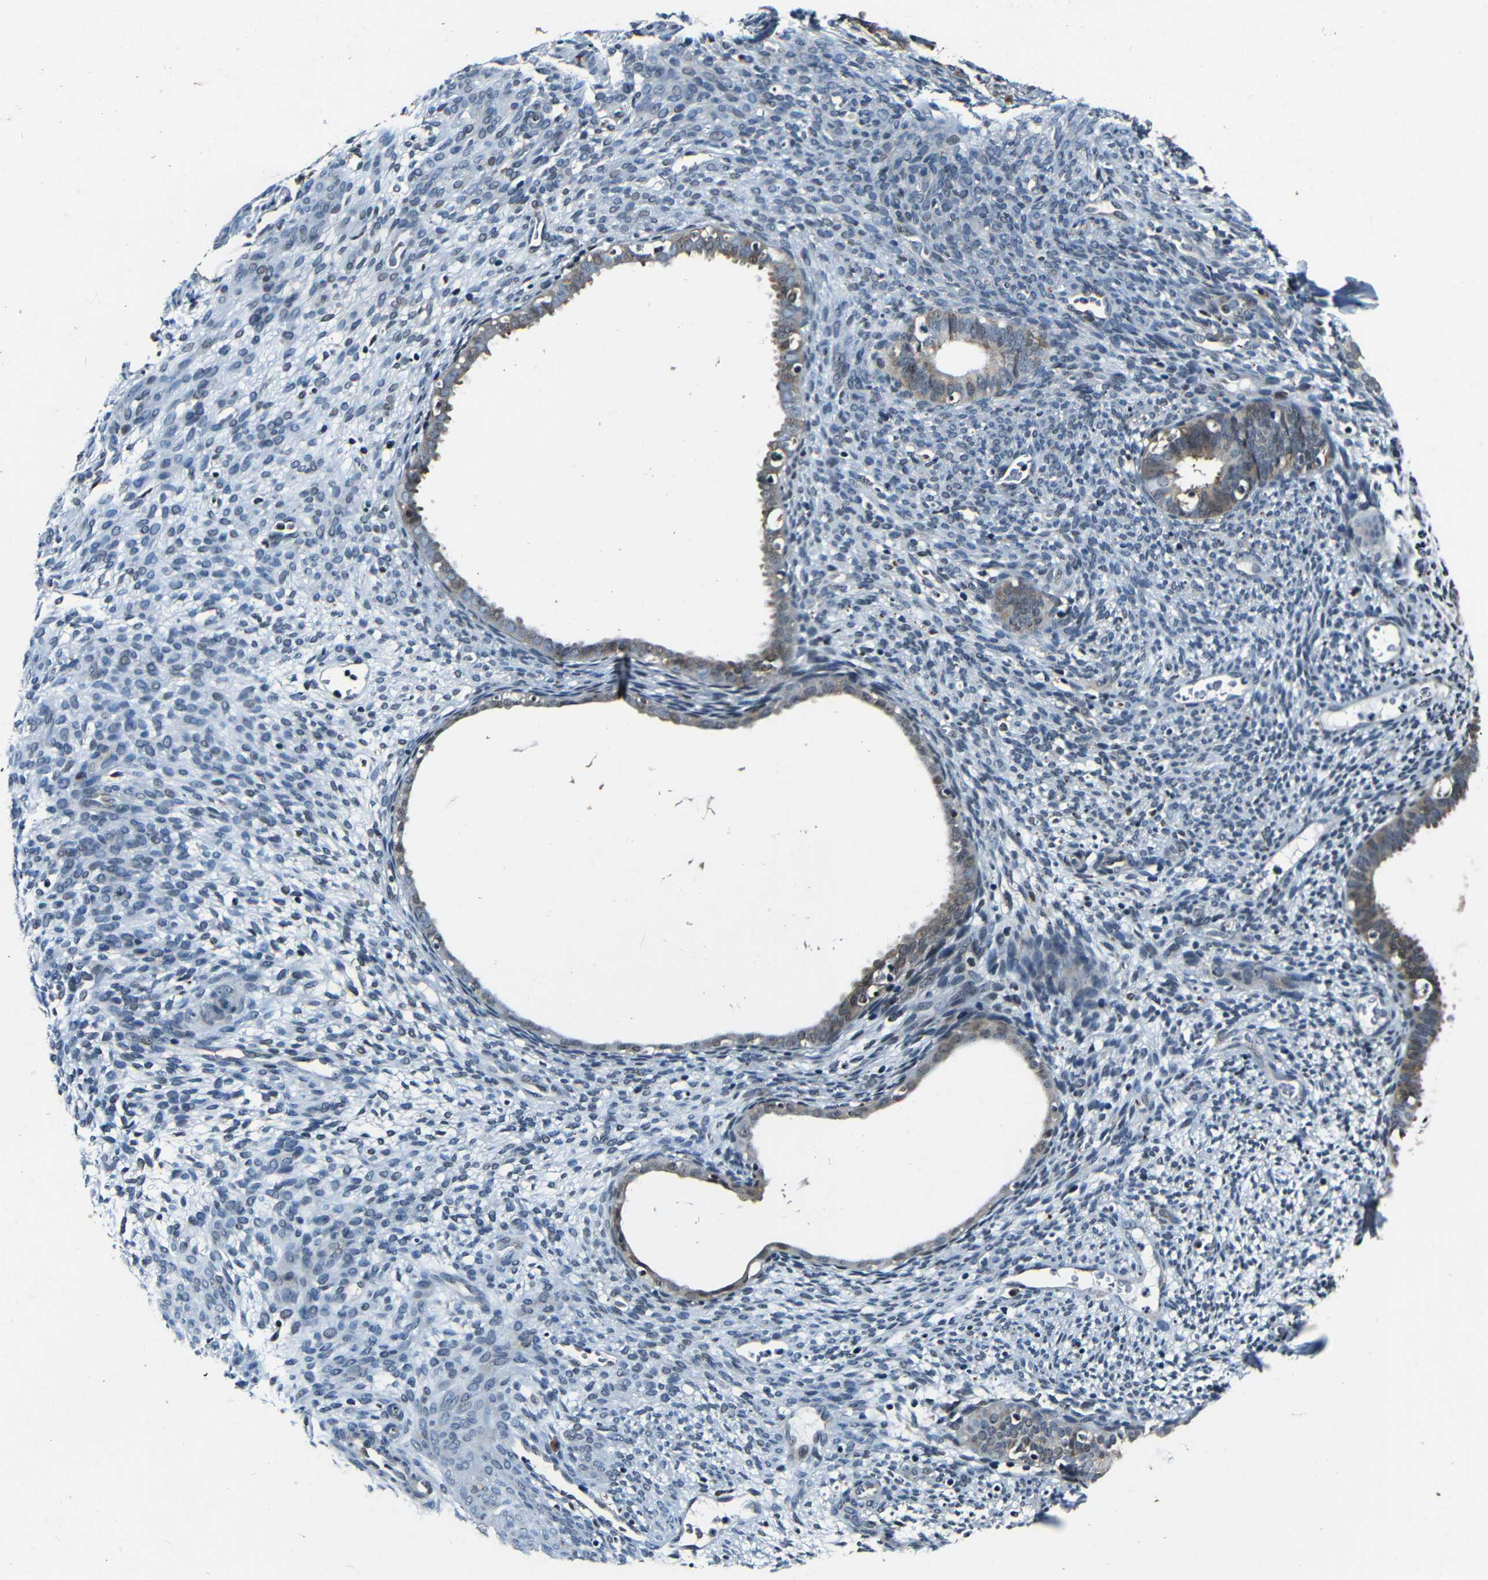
{"staining": {"intensity": "weak", "quantity": "<25%", "location": "nuclear"}, "tissue": "endometrium", "cell_type": "Cells in endometrial stroma", "image_type": "normal", "snomed": [{"axis": "morphology", "description": "Normal tissue, NOS"}, {"axis": "morphology", "description": "Atrophy, NOS"}, {"axis": "topography", "description": "Uterus"}, {"axis": "topography", "description": "Endometrium"}], "caption": "A micrograph of endometrium stained for a protein displays no brown staining in cells in endometrial stroma.", "gene": "FOXD4L1", "patient": {"sex": "female", "age": 68}}